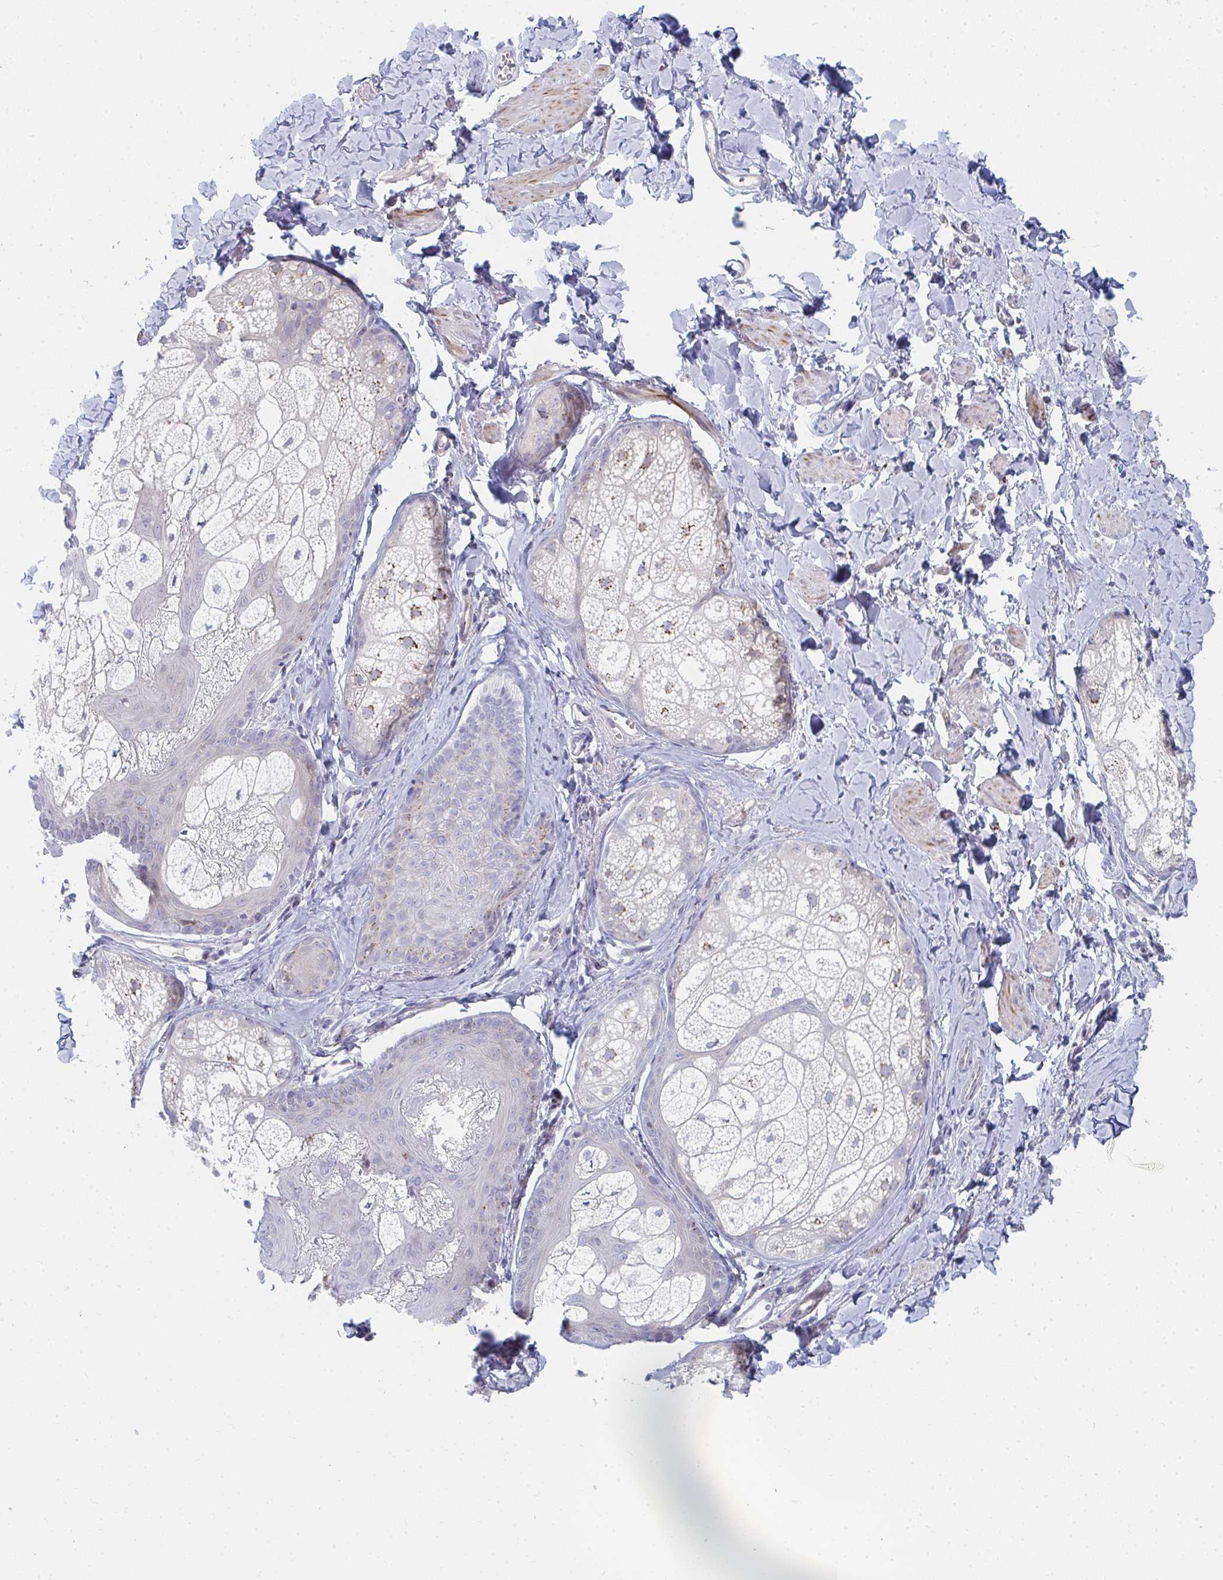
{"staining": {"intensity": "moderate", "quantity": "<25%", "location": "cytoplasmic/membranous"}, "tissue": "skin", "cell_type": "Epidermal cells", "image_type": "normal", "snomed": [{"axis": "morphology", "description": "Normal tissue, NOS"}, {"axis": "topography", "description": "Vulva"}, {"axis": "topography", "description": "Peripheral nerve tissue"}], "caption": "Moderate cytoplasmic/membranous expression is appreciated in about <25% of epidermal cells in normal skin.", "gene": "PSMG1", "patient": {"sex": "female", "age": 66}}